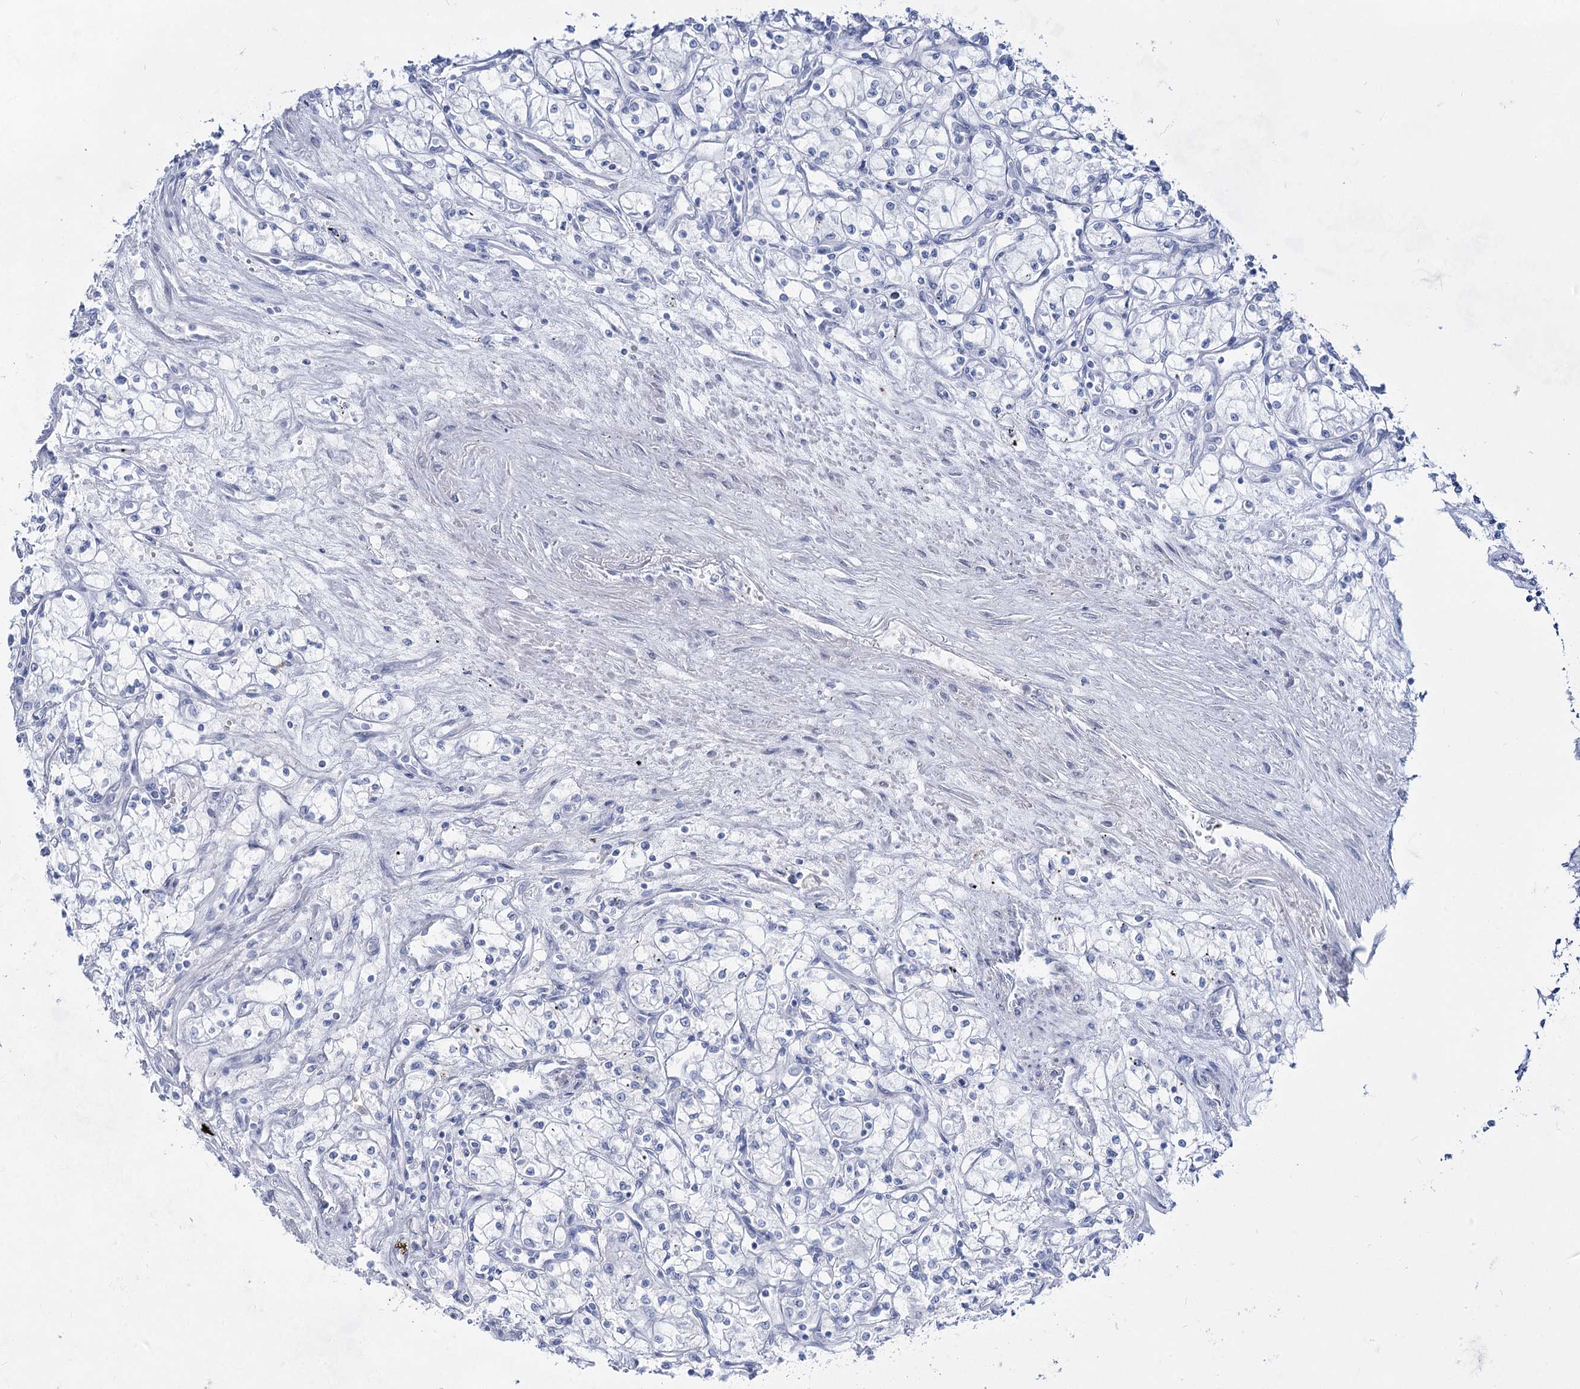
{"staining": {"intensity": "negative", "quantity": "none", "location": "none"}, "tissue": "renal cancer", "cell_type": "Tumor cells", "image_type": "cancer", "snomed": [{"axis": "morphology", "description": "Adenocarcinoma, NOS"}, {"axis": "topography", "description": "Kidney"}], "caption": "DAB (3,3'-diaminobenzidine) immunohistochemical staining of human renal cancer (adenocarcinoma) exhibits no significant expression in tumor cells.", "gene": "ACRV1", "patient": {"sex": "male", "age": 59}}